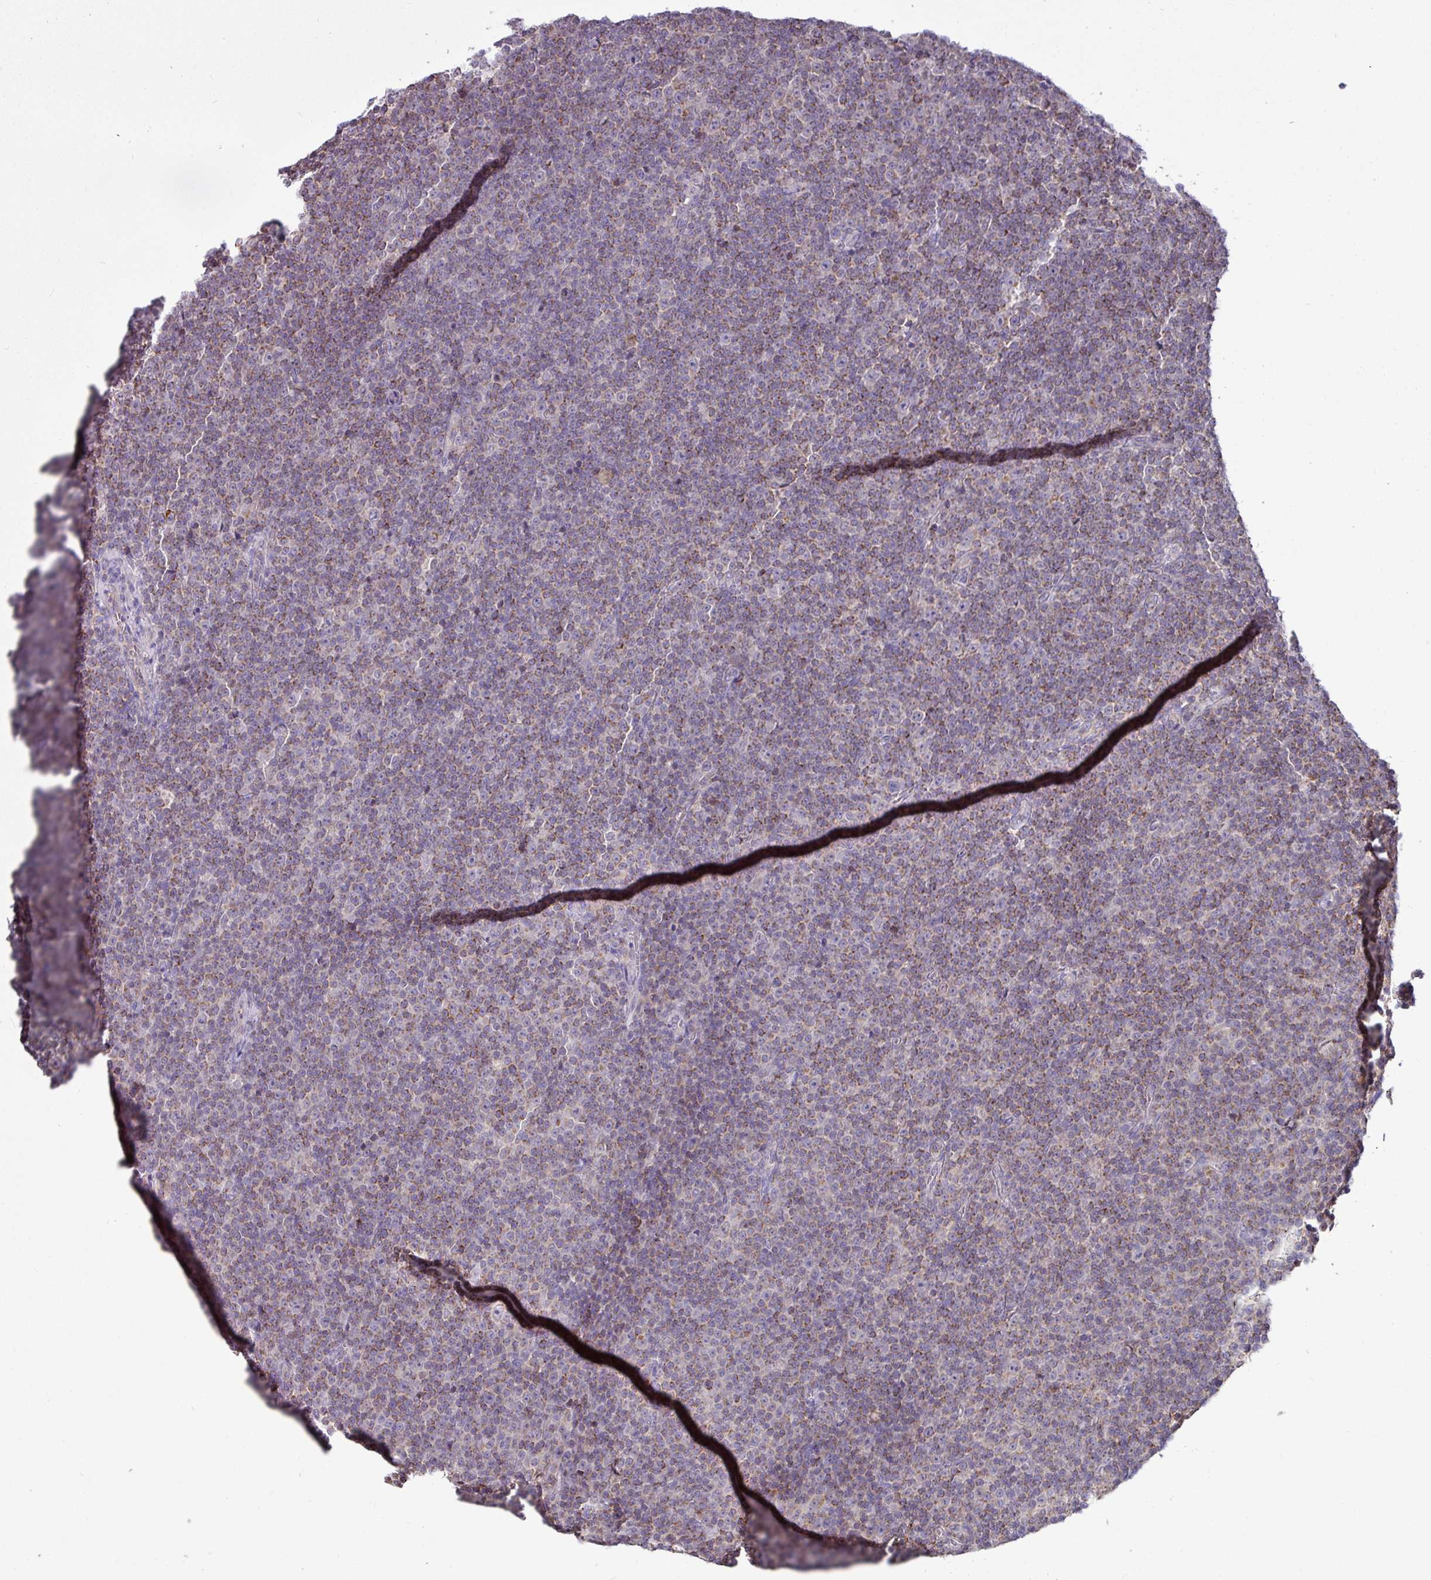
{"staining": {"intensity": "moderate", "quantity": "25%-75%", "location": "cytoplasmic/membranous"}, "tissue": "lymphoma", "cell_type": "Tumor cells", "image_type": "cancer", "snomed": [{"axis": "morphology", "description": "Malignant lymphoma, non-Hodgkin's type, Low grade"}, {"axis": "topography", "description": "Lymph node"}], "caption": "An image of human lymphoma stained for a protein exhibits moderate cytoplasmic/membranous brown staining in tumor cells.", "gene": "TRAPPC1", "patient": {"sex": "female", "age": 67}}